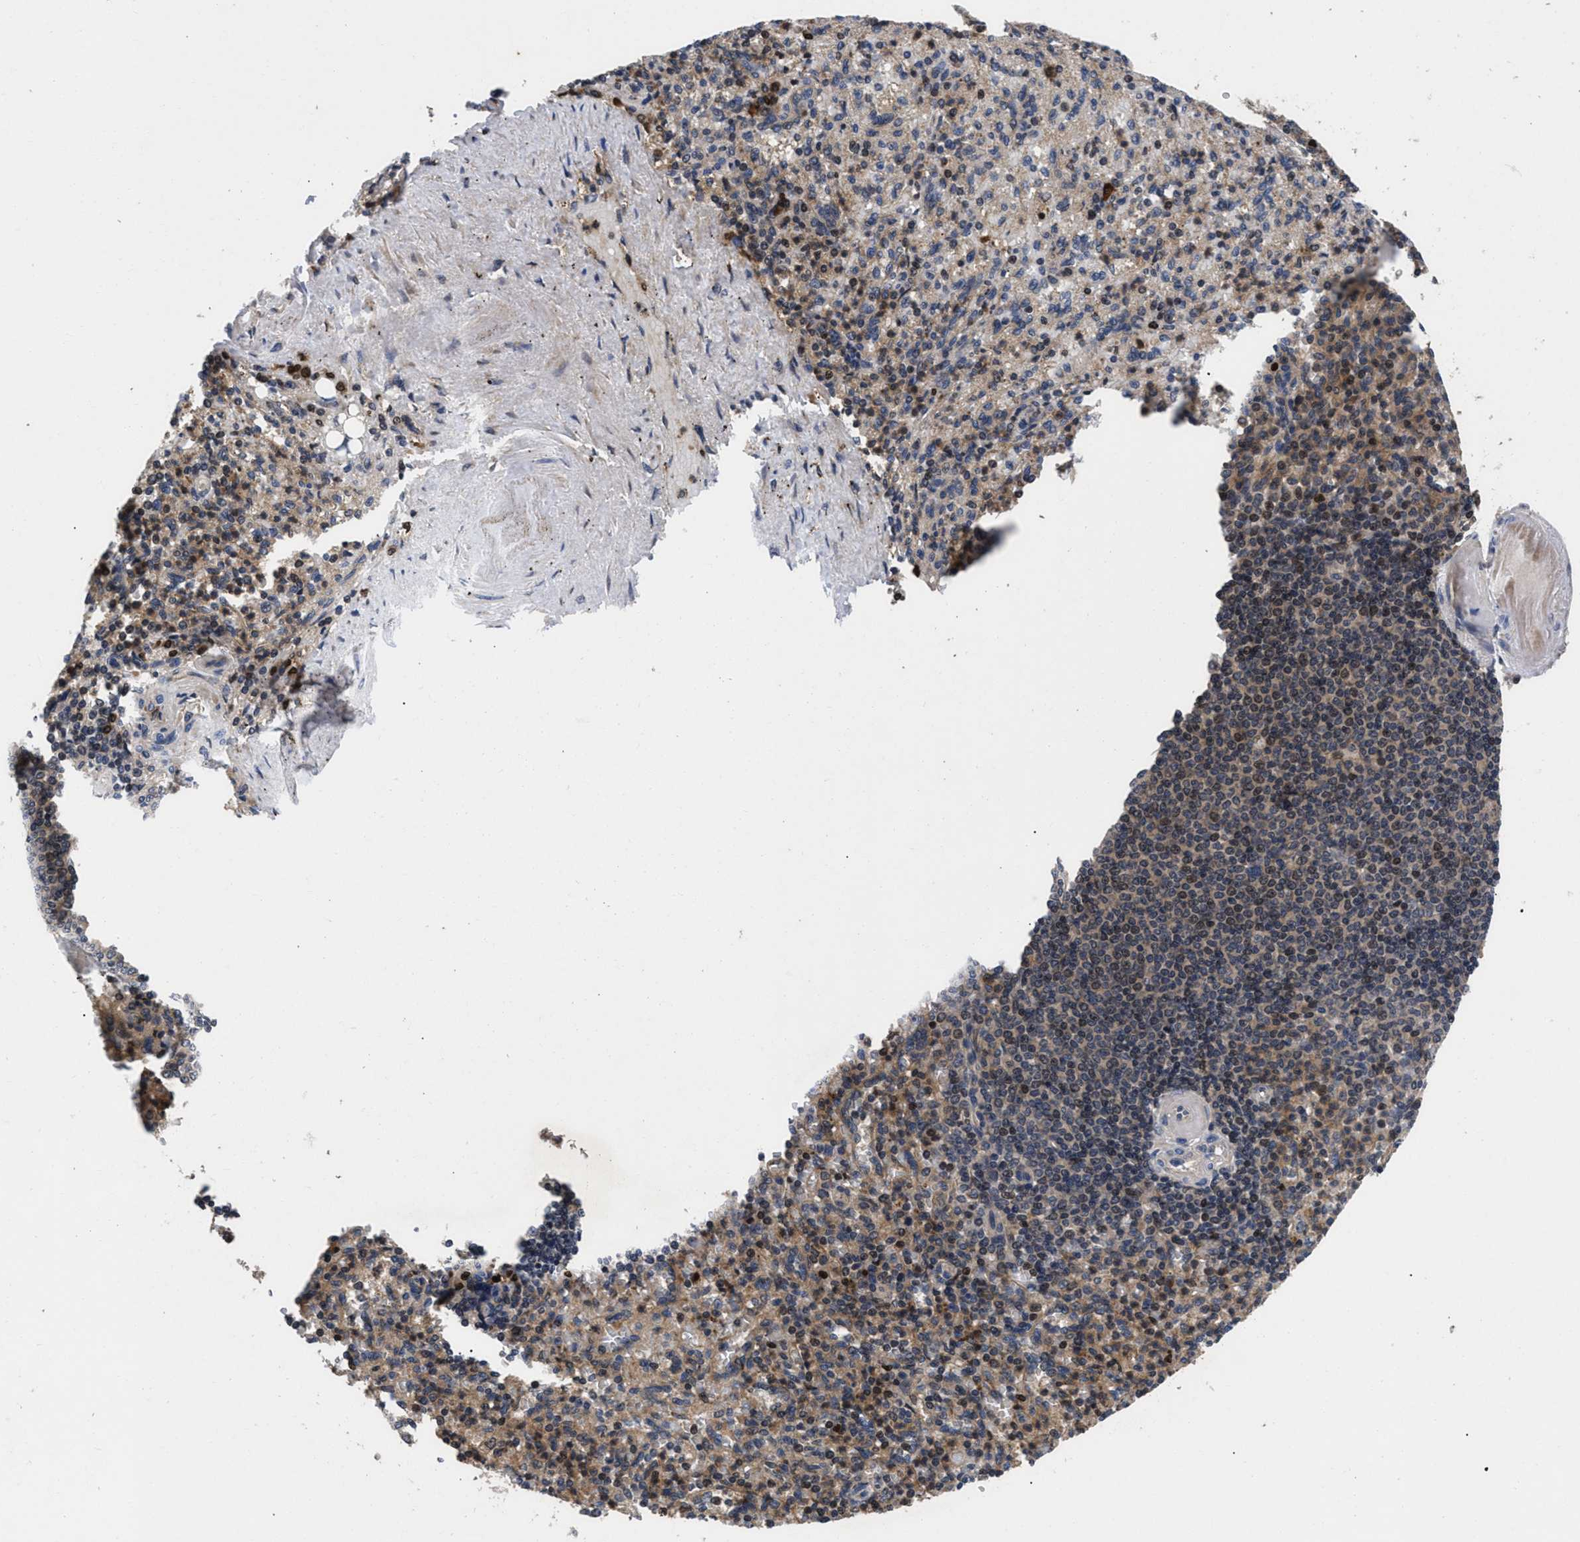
{"staining": {"intensity": "moderate", "quantity": "25%-75%", "location": "cytoplasmic/membranous,nuclear"}, "tissue": "spleen", "cell_type": "Cells in red pulp", "image_type": "normal", "snomed": [{"axis": "morphology", "description": "Normal tissue, NOS"}, {"axis": "topography", "description": "Spleen"}], "caption": "Protein expression analysis of unremarkable spleen exhibits moderate cytoplasmic/membranous,nuclear positivity in about 25%-75% of cells in red pulp.", "gene": "FAM200A", "patient": {"sex": "female", "age": 74}}